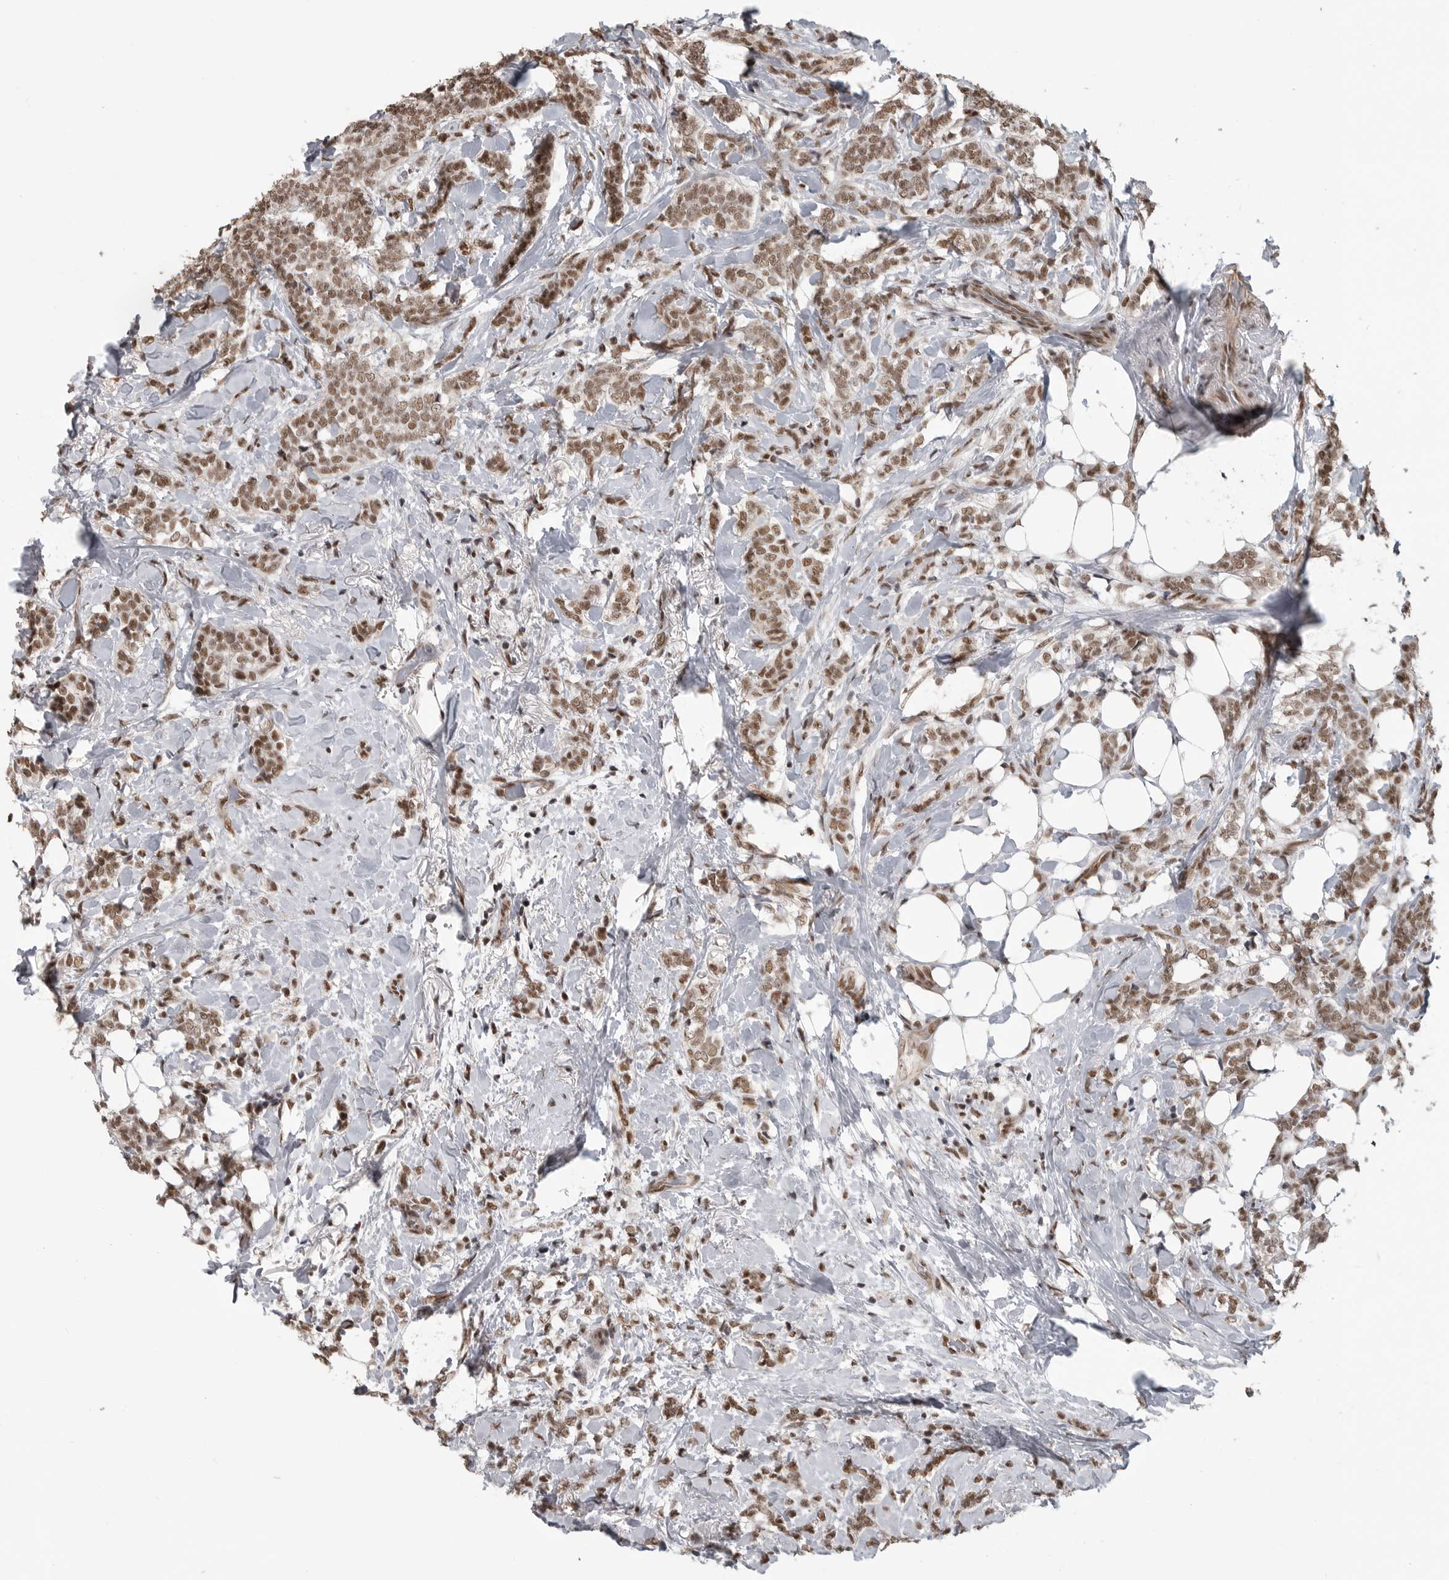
{"staining": {"intensity": "moderate", "quantity": ">75%", "location": "nuclear"}, "tissue": "breast cancer", "cell_type": "Tumor cells", "image_type": "cancer", "snomed": [{"axis": "morphology", "description": "Lobular carcinoma"}, {"axis": "topography", "description": "Breast"}], "caption": "The immunohistochemical stain shows moderate nuclear expression in tumor cells of breast lobular carcinoma tissue. (Brightfield microscopy of DAB IHC at high magnification).", "gene": "CBLL1", "patient": {"sex": "female", "age": 50}}